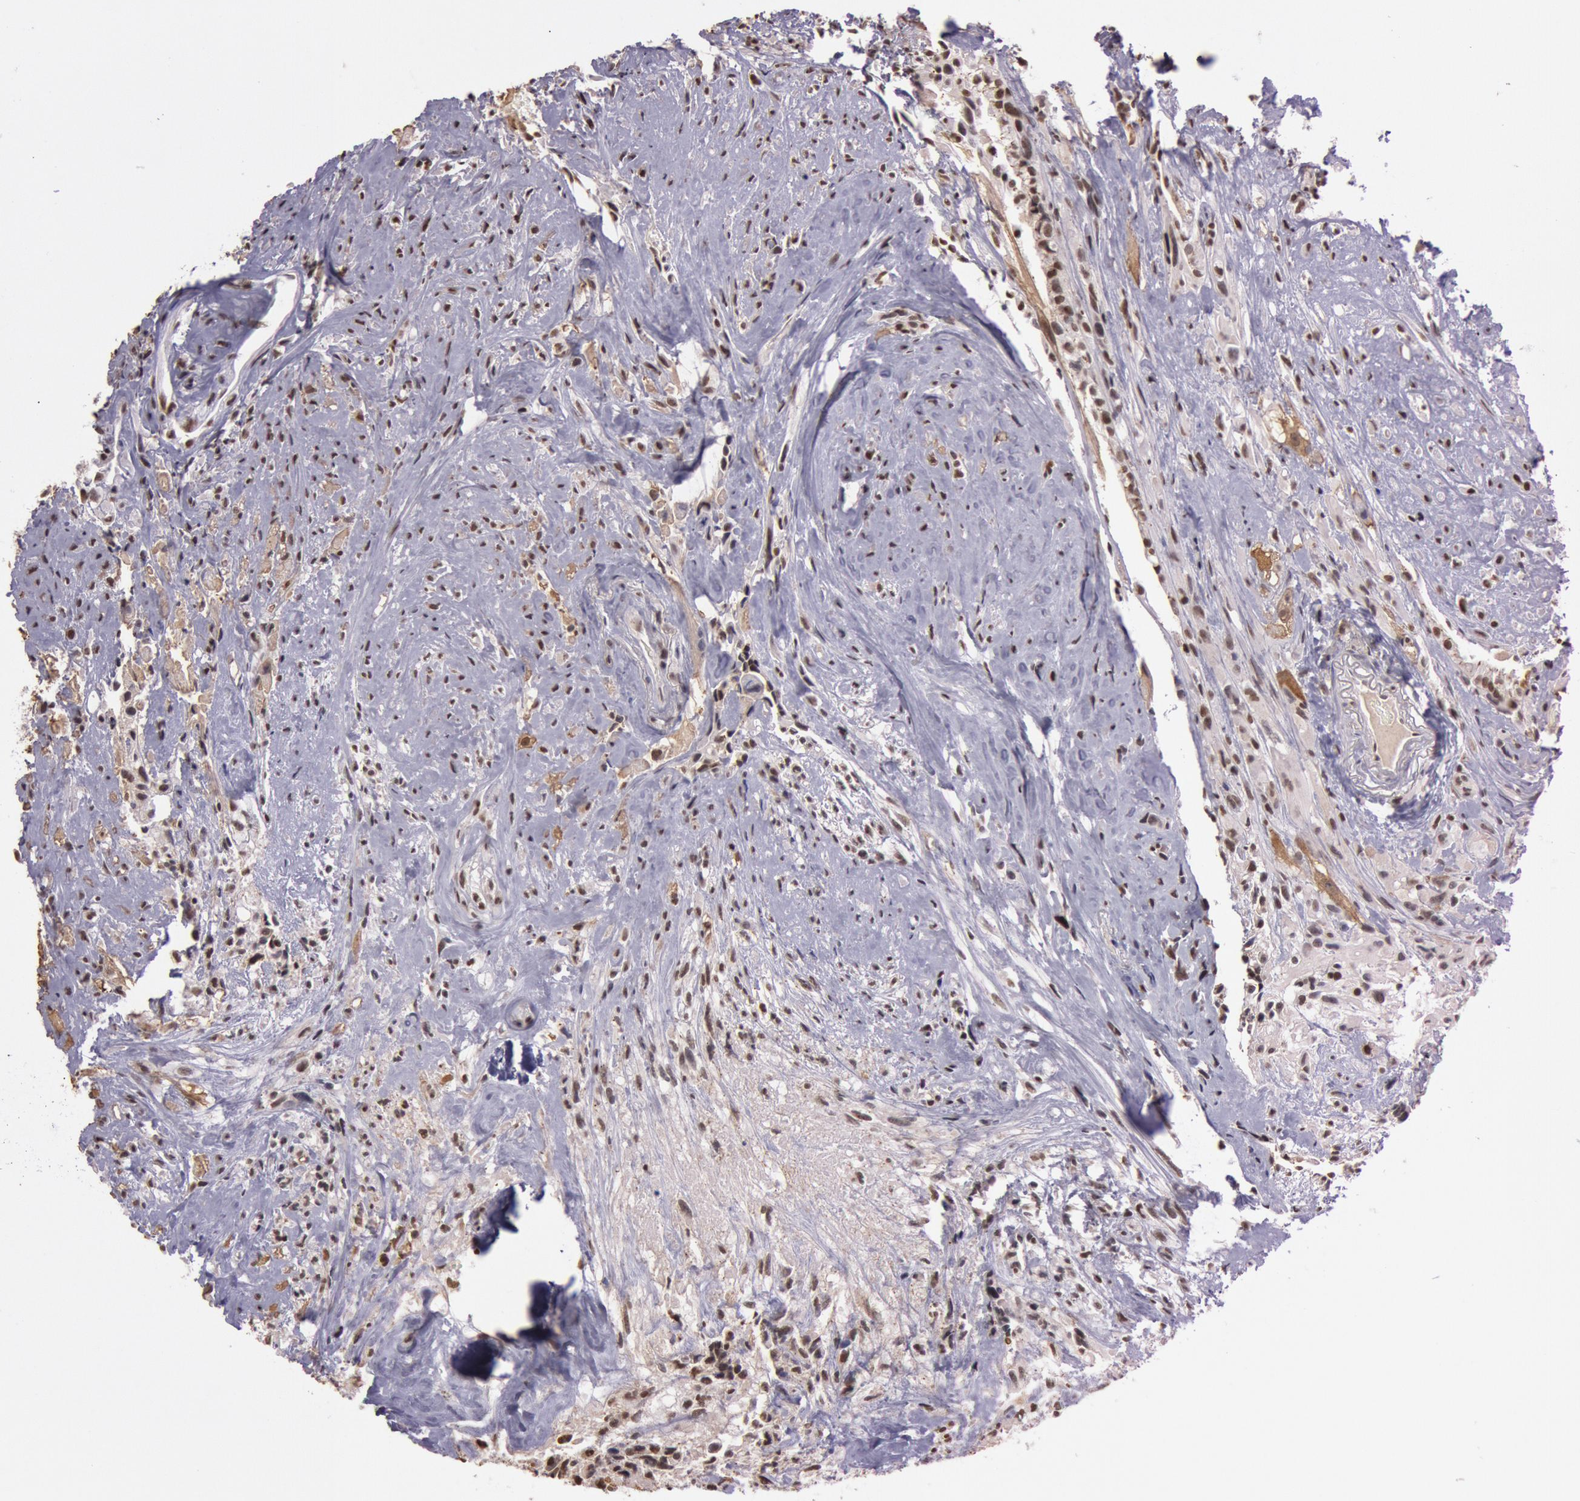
{"staining": {"intensity": "moderate", "quantity": ">75%", "location": "nuclear"}, "tissue": "glioma", "cell_type": "Tumor cells", "image_type": "cancer", "snomed": [{"axis": "morphology", "description": "Glioma, malignant, High grade"}, {"axis": "topography", "description": "Brain"}], "caption": "About >75% of tumor cells in human glioma exhibit moderate nuclear protein staining as visualized by brown immunohistochemical staining.", "gene": "TASL", "patient": {"sex": "male", "age": 48}}